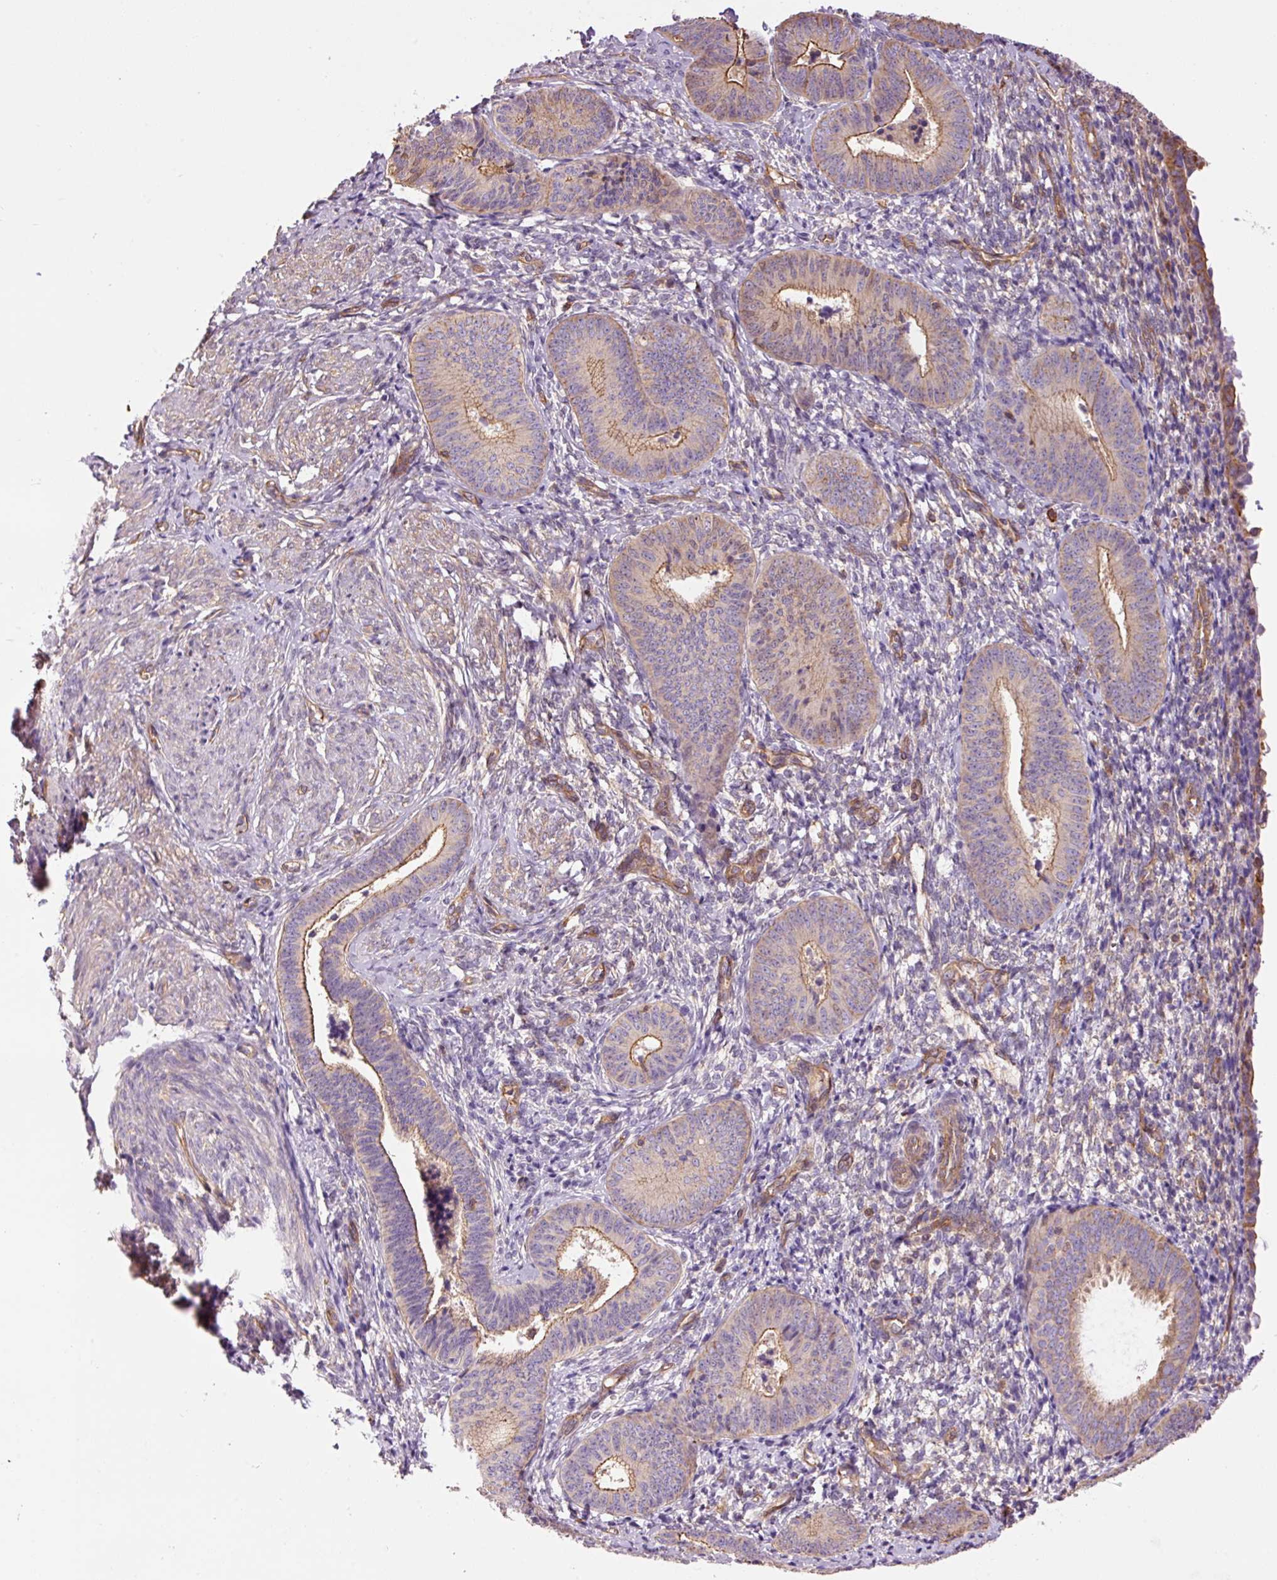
{"staining": {"intensity": "moderate", "quantity": "25%-75%", "location": "cytoplasmic/membranous"}, "tissue": "cervical cancer", "cell_type": "Tumor cells", "image_type": "cancer", "snomed": [{"axis": "morphology", "description": "Squamous cell carcinoma, NOS"}, {"axis": "topography", "description": "Cervix"}], "caption": "Protein analysis of cervical cancer tissue displays moderate cytoplasmic/membranous expression in about 25%-75% of tumor cells.", "gene": "PPP1R1B", "patient": {"sex": "female", "age": 59}}